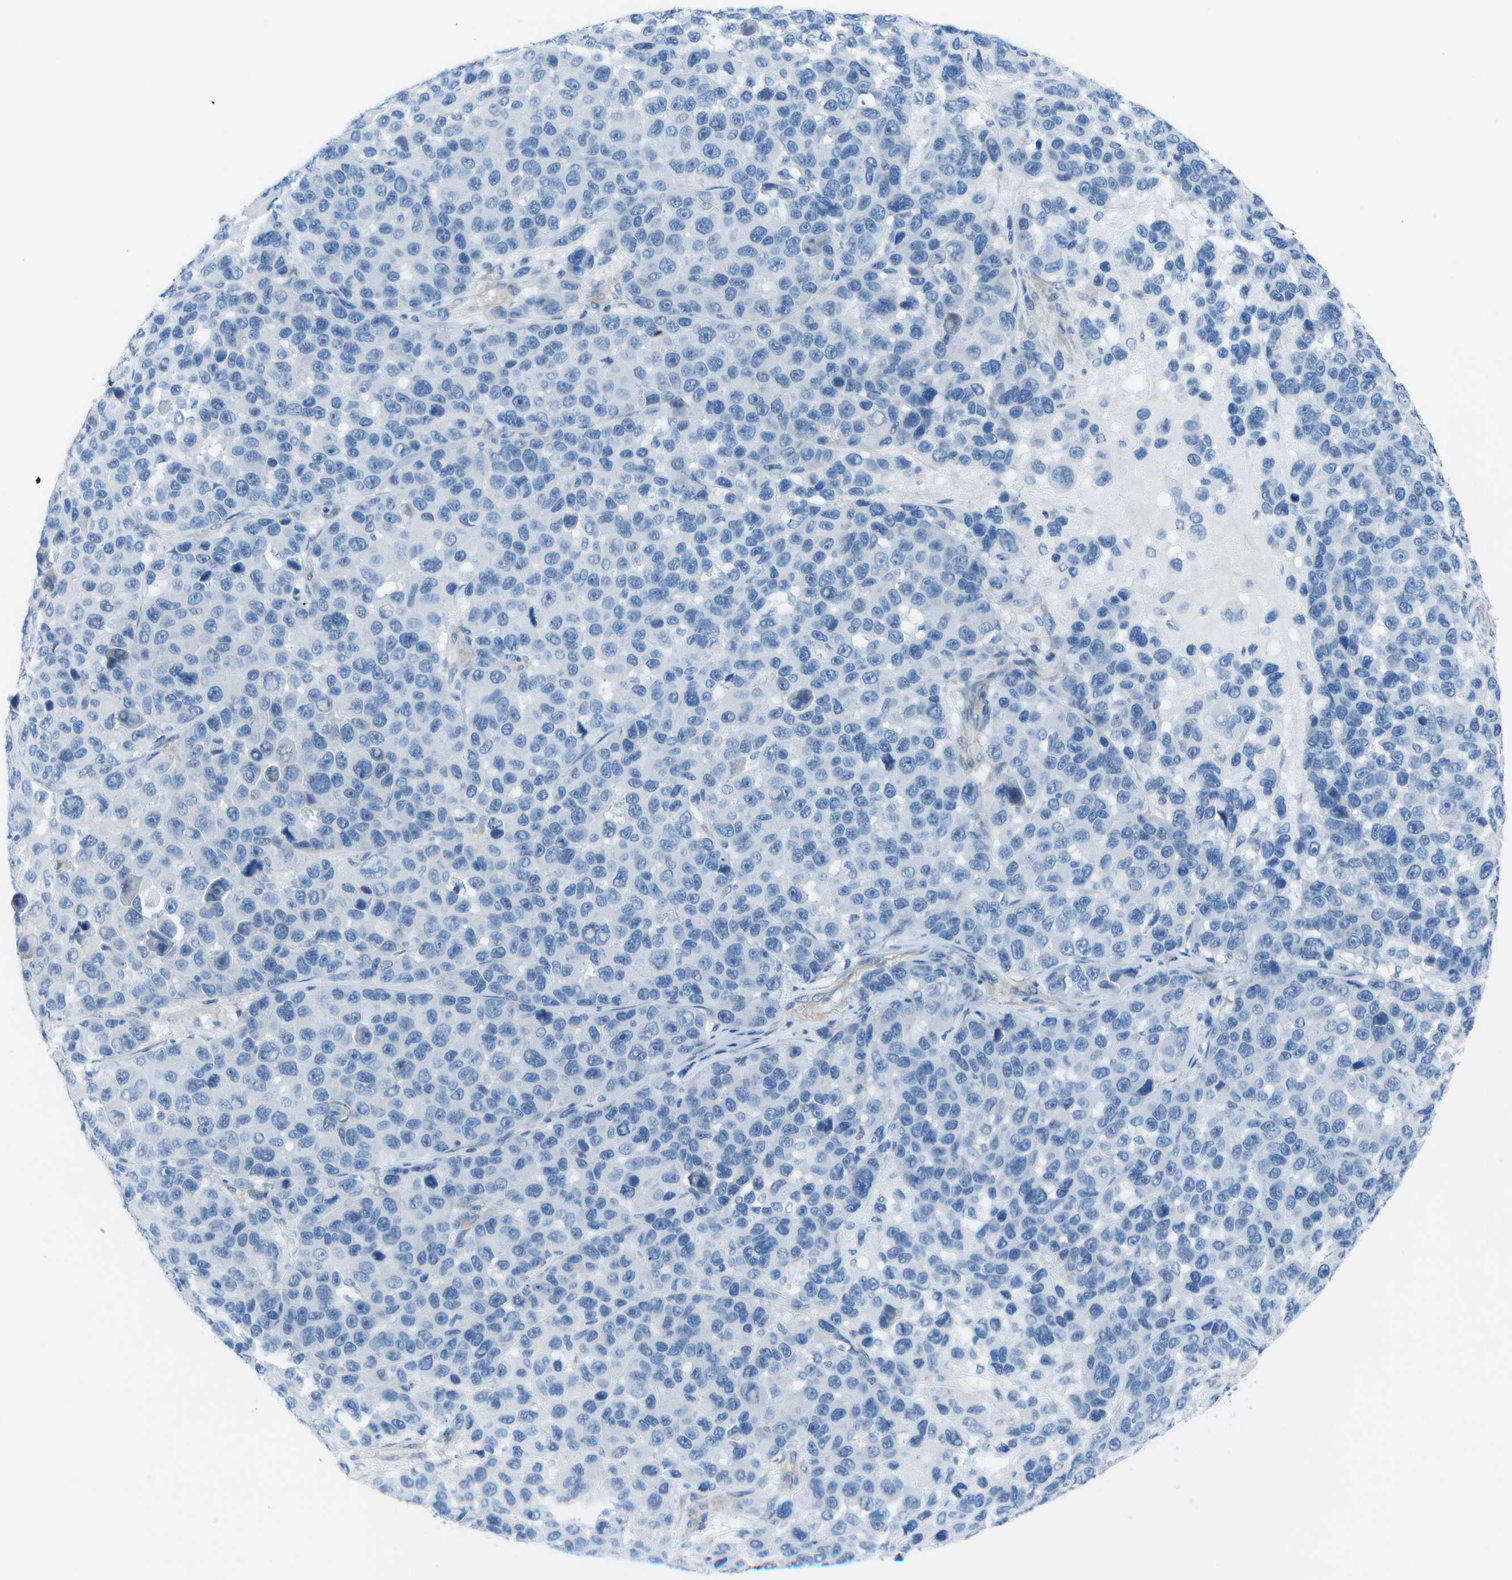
{"staining": {"intensity": "negative", "quantity": "none", "location": "none"}, "tissue": "melanoma", "cell_type": "Tumor cells", "image_type": "cancer", "snomed": [{"axis": "morphology", "description": "Malignant melanoma, NOS"}, {"axis": "topography", "description": "Skin"}], "caption": "Tumor cells show no significant protein staining in malignant melanoma.", "gene": "SORBS3", "patient": {"sex": "male", "age": 53}}